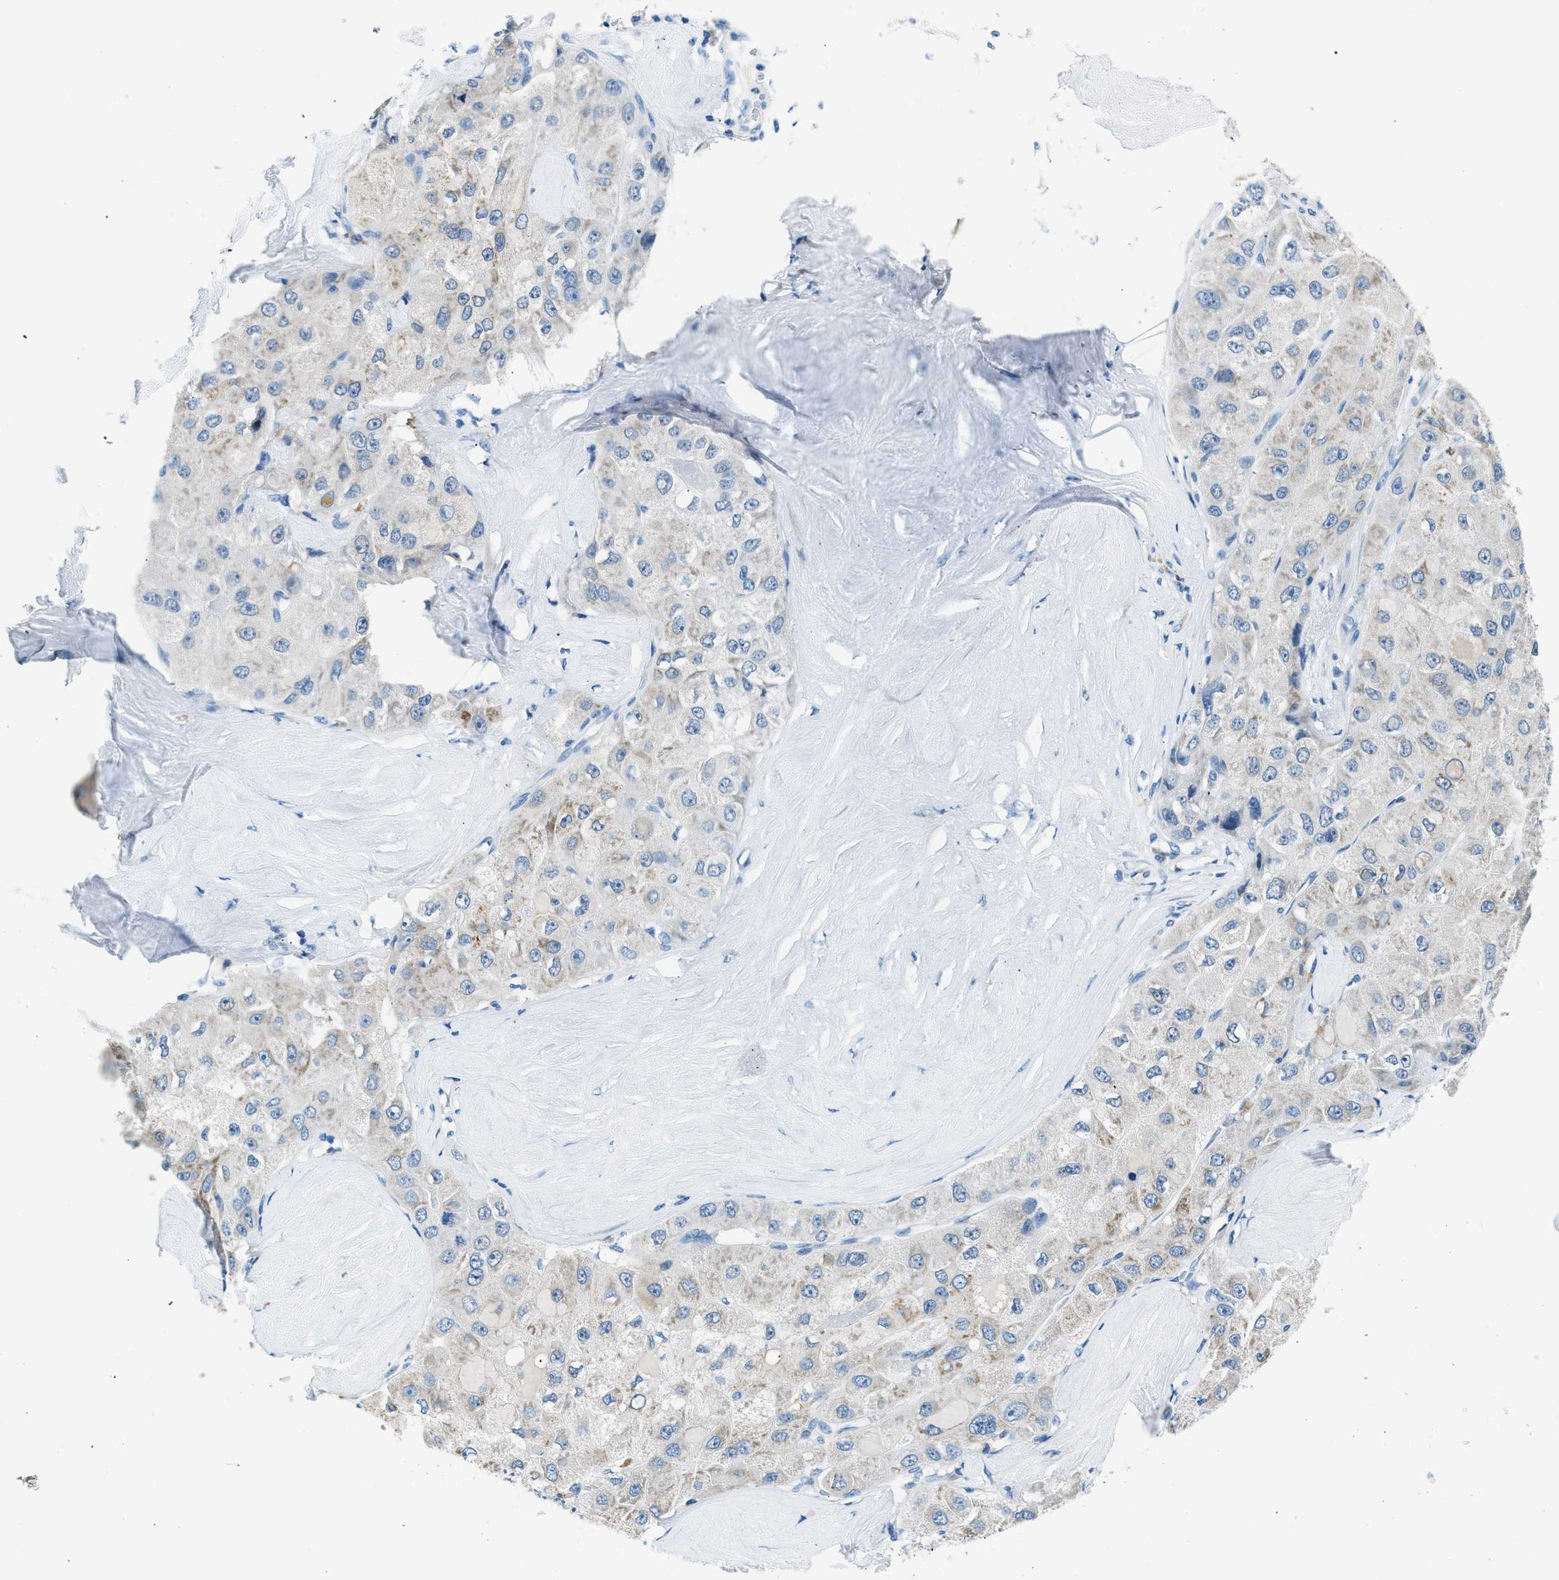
{"staining": {"intensity": "negative", "quantity": "none", "location": "none"}, "tissue": "liver cancer", "cell_type": "Tumor cells", "image_type": "cancer", "snomed": [{"axis": "morphology", "description": "Carcinoma, Hepatocellular, NOS"}, {"axis": "topography", "description": "Liver"}], "caption": "A high-resolution micrograph shows IHC staining of liver cancer (hepatocellular carcinoma), which displays no significant expression in tumor cells.", "gene": "CLDN18", "patient": {"sex": "male", "age": 80}}